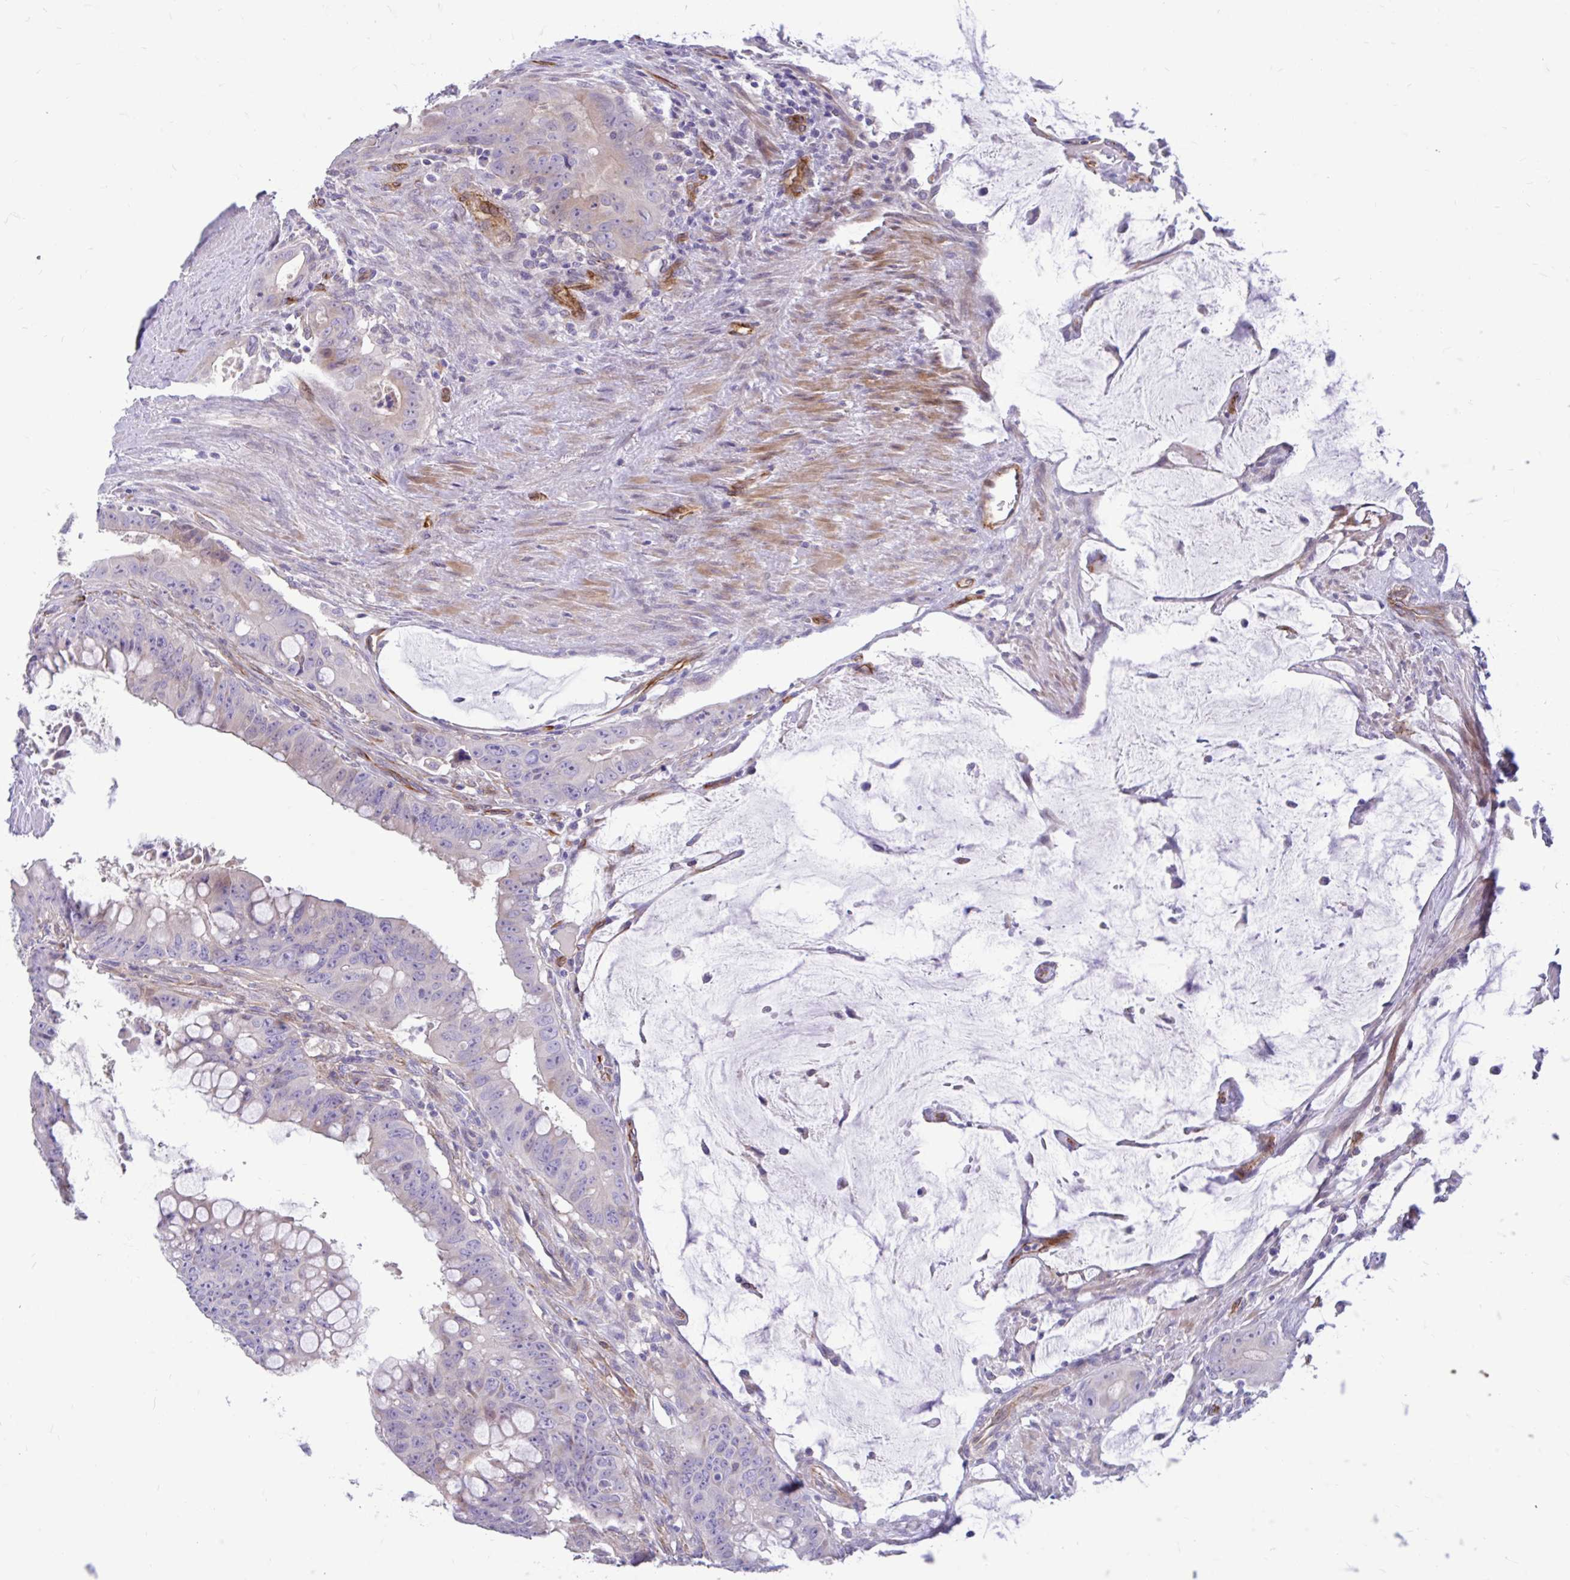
{"staining": {"intensity": "negative", "quantity": "none", "location": "none"}, "tissue": "colorectal cancer", "cell_type": "Tumor cells", "image_type": "cancer", "snomed": [{"axis": "morphology", "description": "Adenocarcinoma, NOS"}, {"axis": "topography", "description": "Rectum"}], "caption": "A photomicrograph of human colorectal adenocarcinoma is negative for staining in tumor cells.", "gene": "ESPNL", "patient": {"sex": "male", "age": 78}}